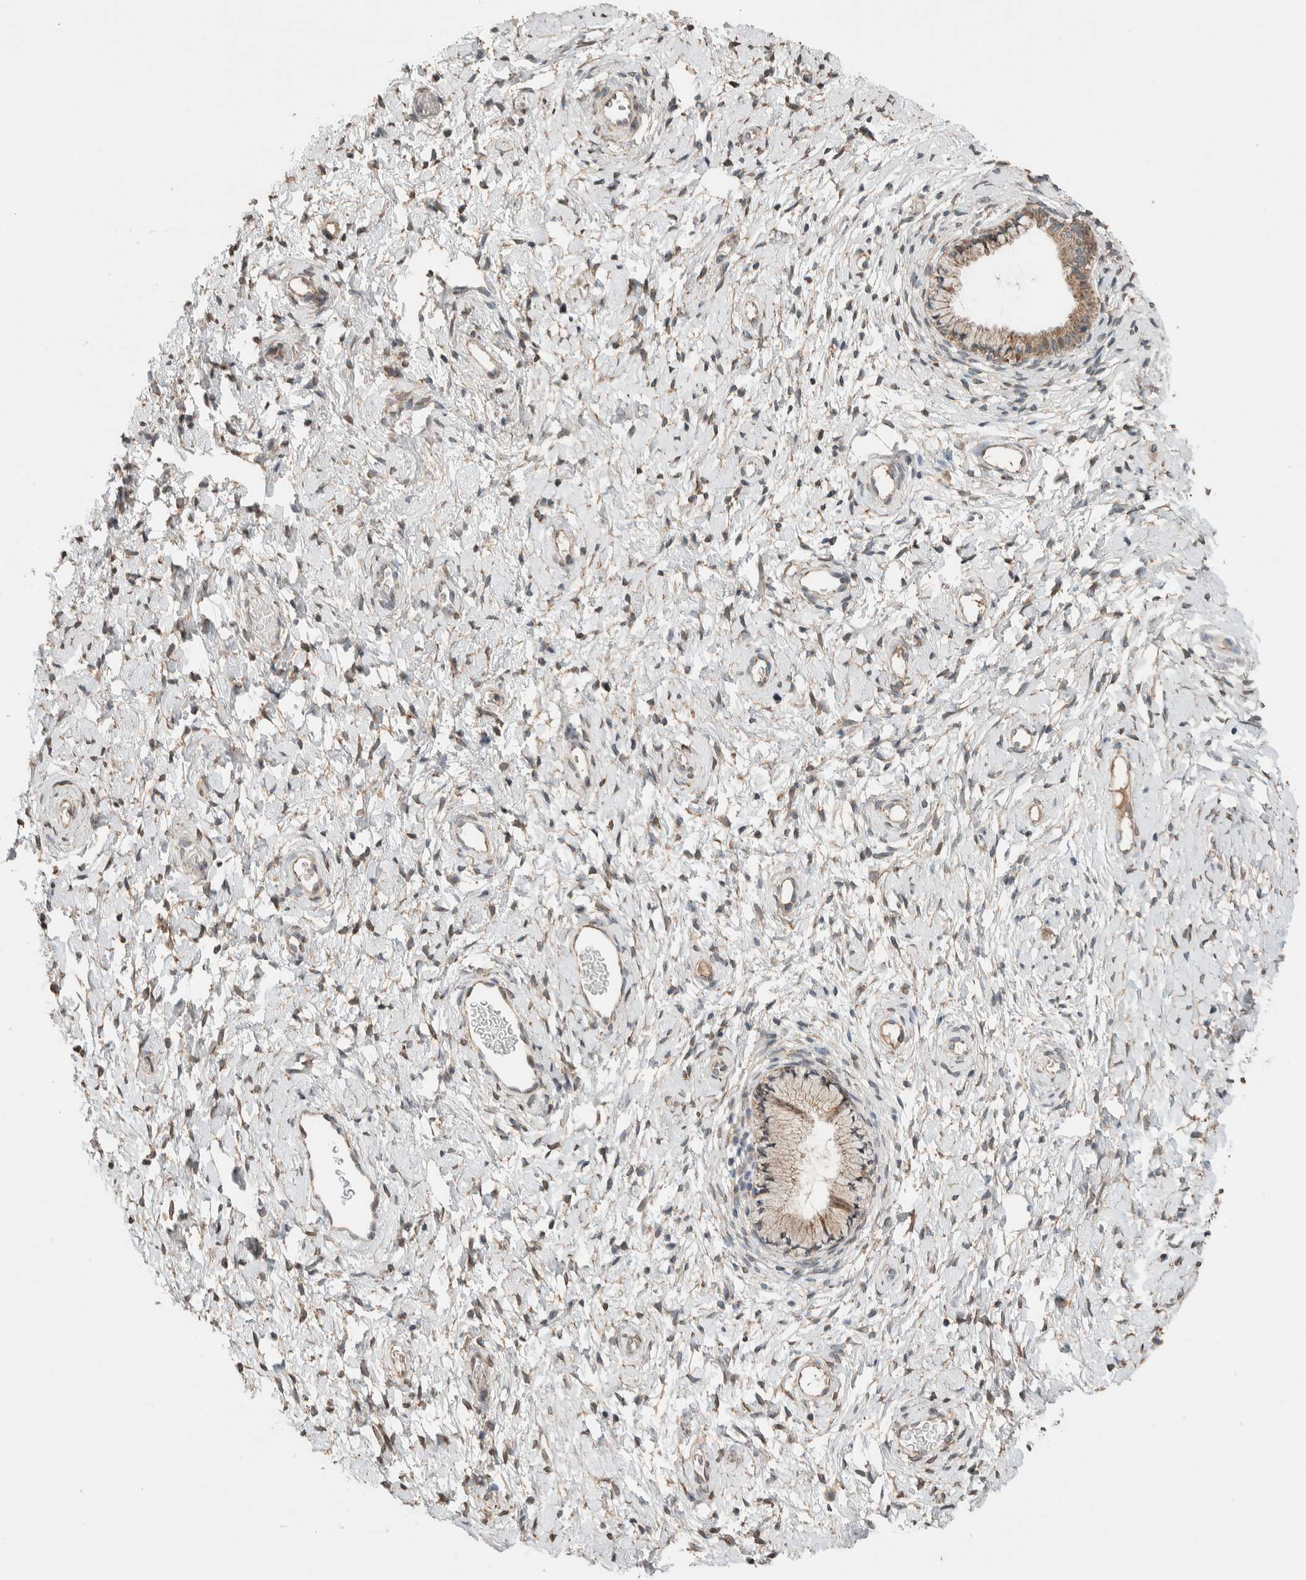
{"staining": {"intensity": "weak", "quantity": ">75%", "location": "cytoplasmic/membranous"}, "tissue": "cervix", "cell_type": "Glandular cells", "image_type": "normal", "snomed": [{"axis": "morphology", "description": "Normal tissue, NOS"}, {"axis": "topography", "description": "Cervix"}], "caption": "The photomicrograph displays immunohistochemical staining of unremarkable cervix. There is weak cytoplasmic/membranous positivity is seen in about >75% of glandular cells.", "gene": "NBR1", "patient": {"sex": "female", "age": 72}}